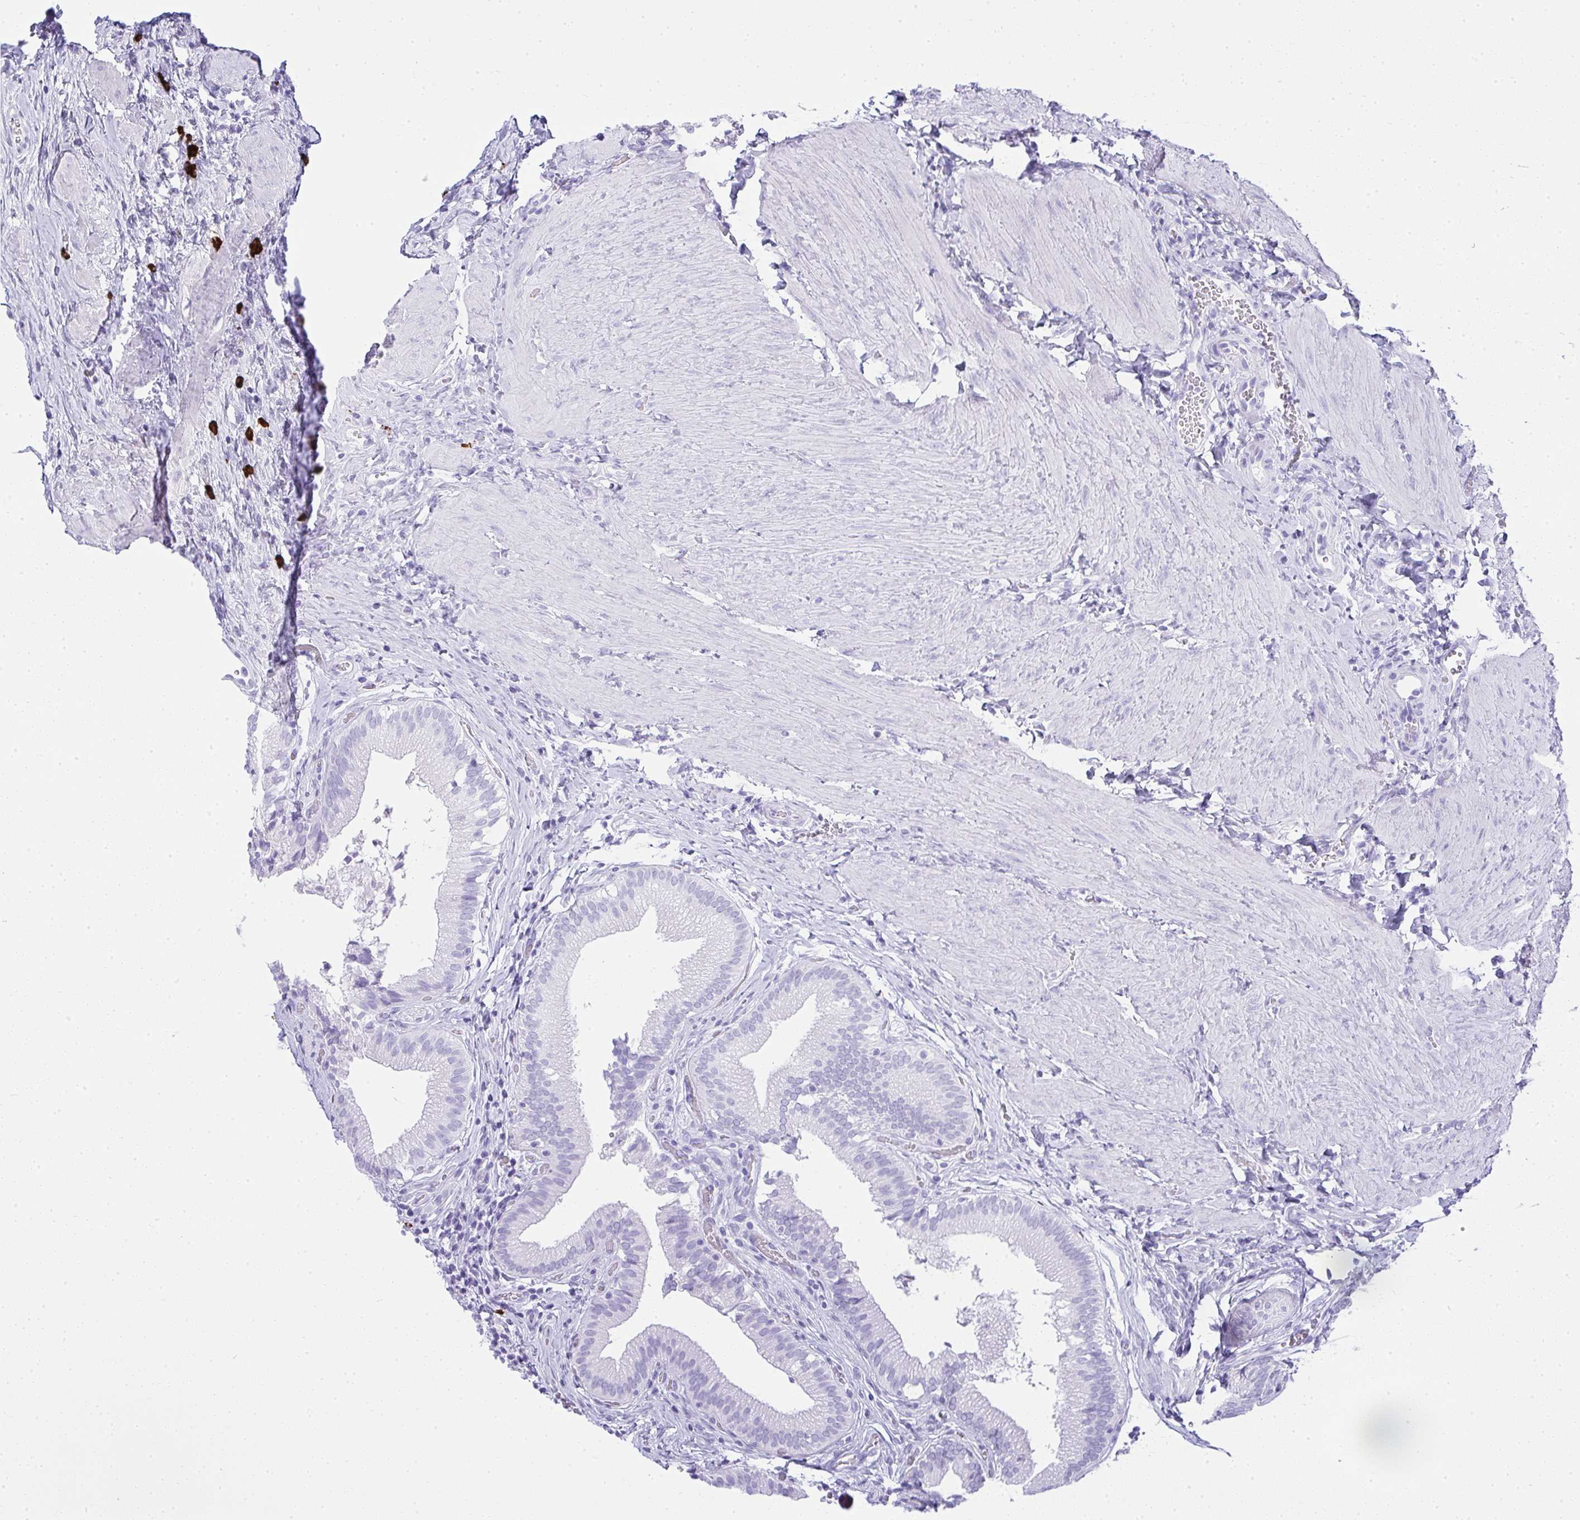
{"staining": {"intensity": "negative", "quantity": "none", "location": "none"}, "tissue": "gallbladder", "cell_type": "Glandular cells", "image_type": "normal", "snomed": [{"axis": "morphology", "description": "Normal tissue, NOS"}, {"axis": "topography", "description": "Gallbladder"}, {"axis": "topography", "description": "Peripheral nerve tissue"}], "caption": "Gallbladder was stained to show a protein in brown. There is no significant staining in glandular cells. (Brightfield microscopy of DAB immunohistochemistry at high magnification).", "gene": "CDADC1", "patient": {"sex": "male", "age": 17}}